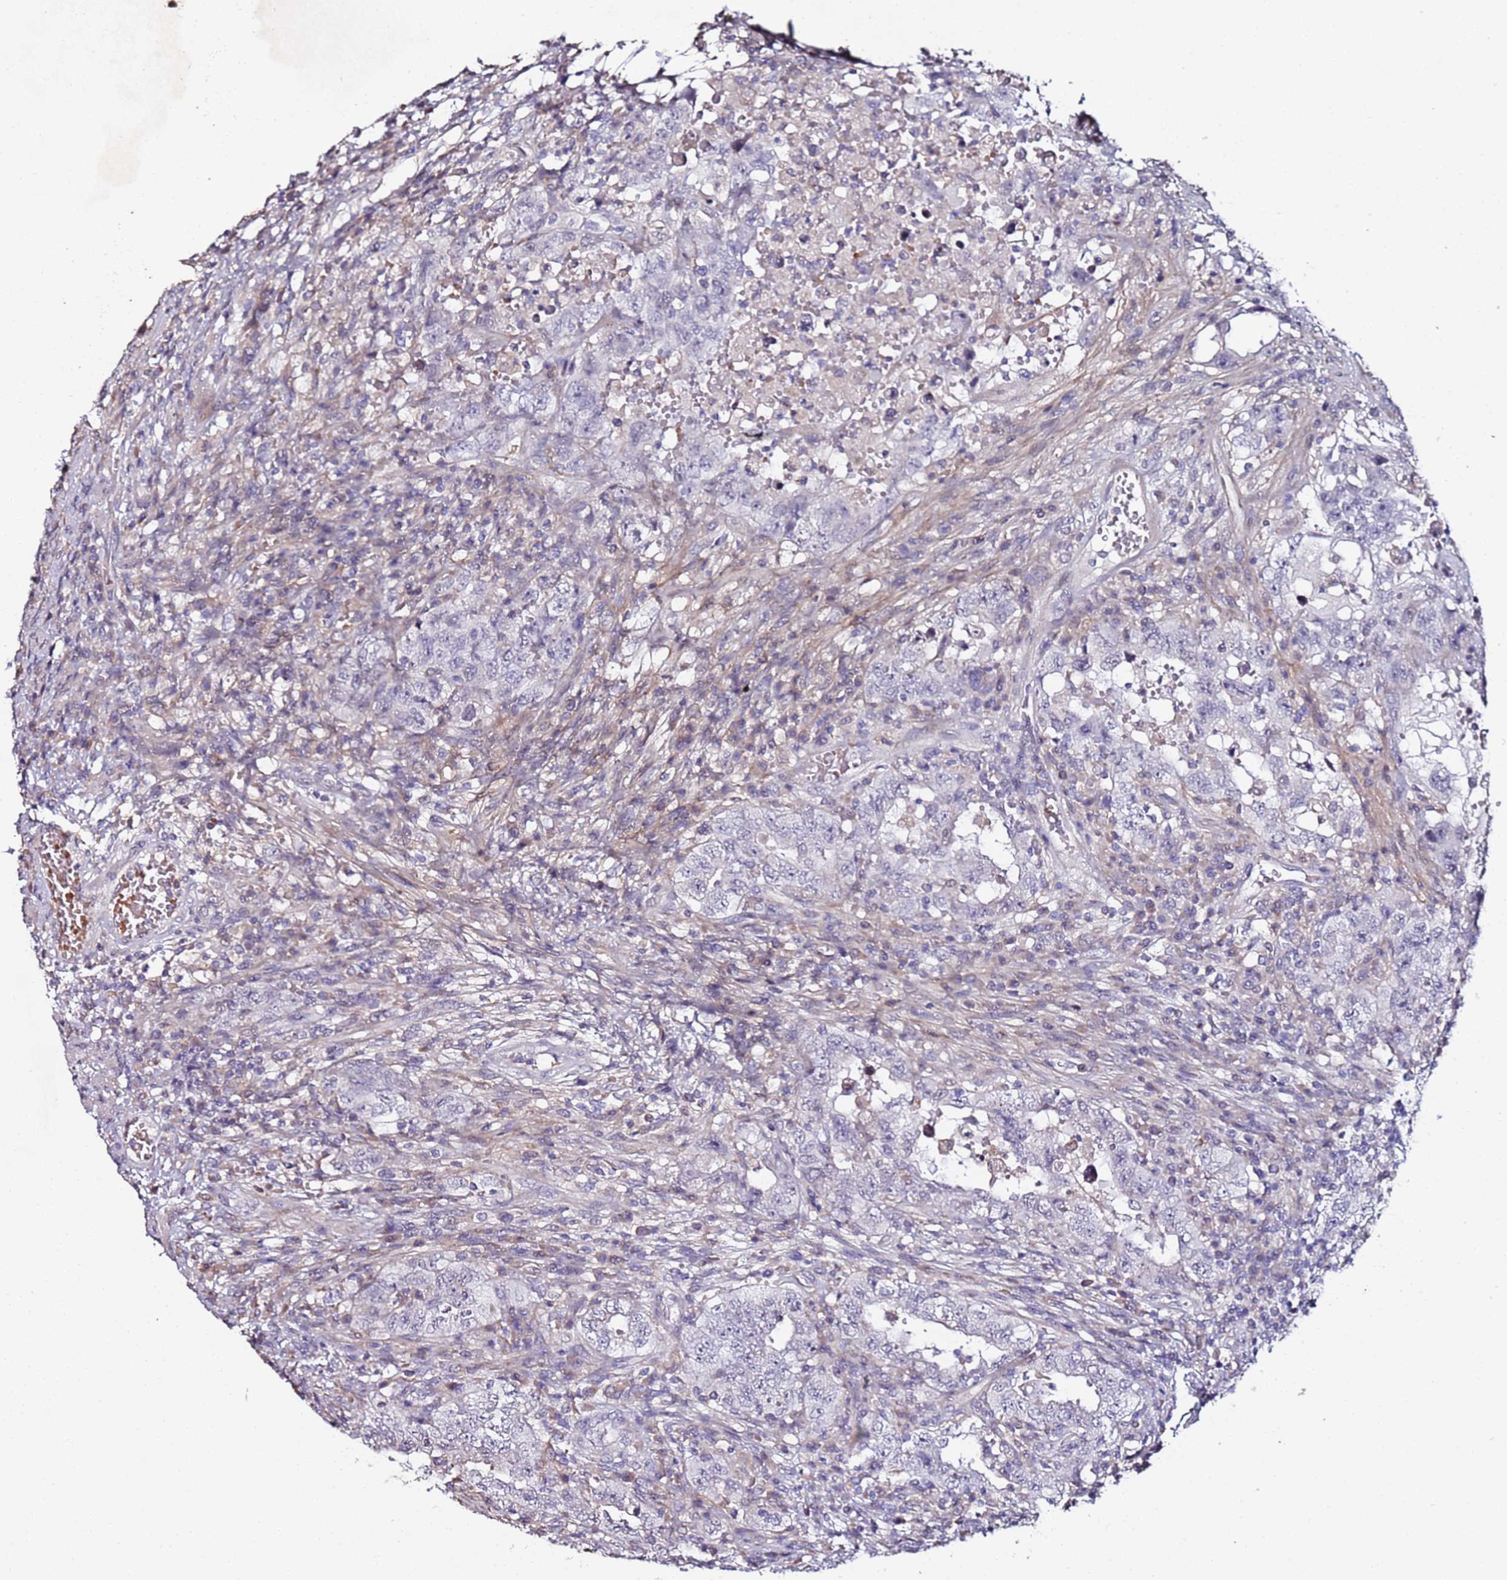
{"staining": {"intensity": "negative", "quantity": "none", "location": "none"}, "tissue": "testis cancer", "cell_type": "Tumor cells", "image_type": "cancer", "snomed": [{"axis": "morphology", "description": "Carcinoma, Embryonal, NOS"}, {"axis": "topography", "description": "Testis"}], "caption": "High magnification brightfield microscopy of embryonal carcinoma (testis) stained with DAB (brown) and counterstained with hematoxylin (blue): tumor cells show no significant positivity.", "gene": "C3orf80", "patient": {"sex": "male", "age": 26}}